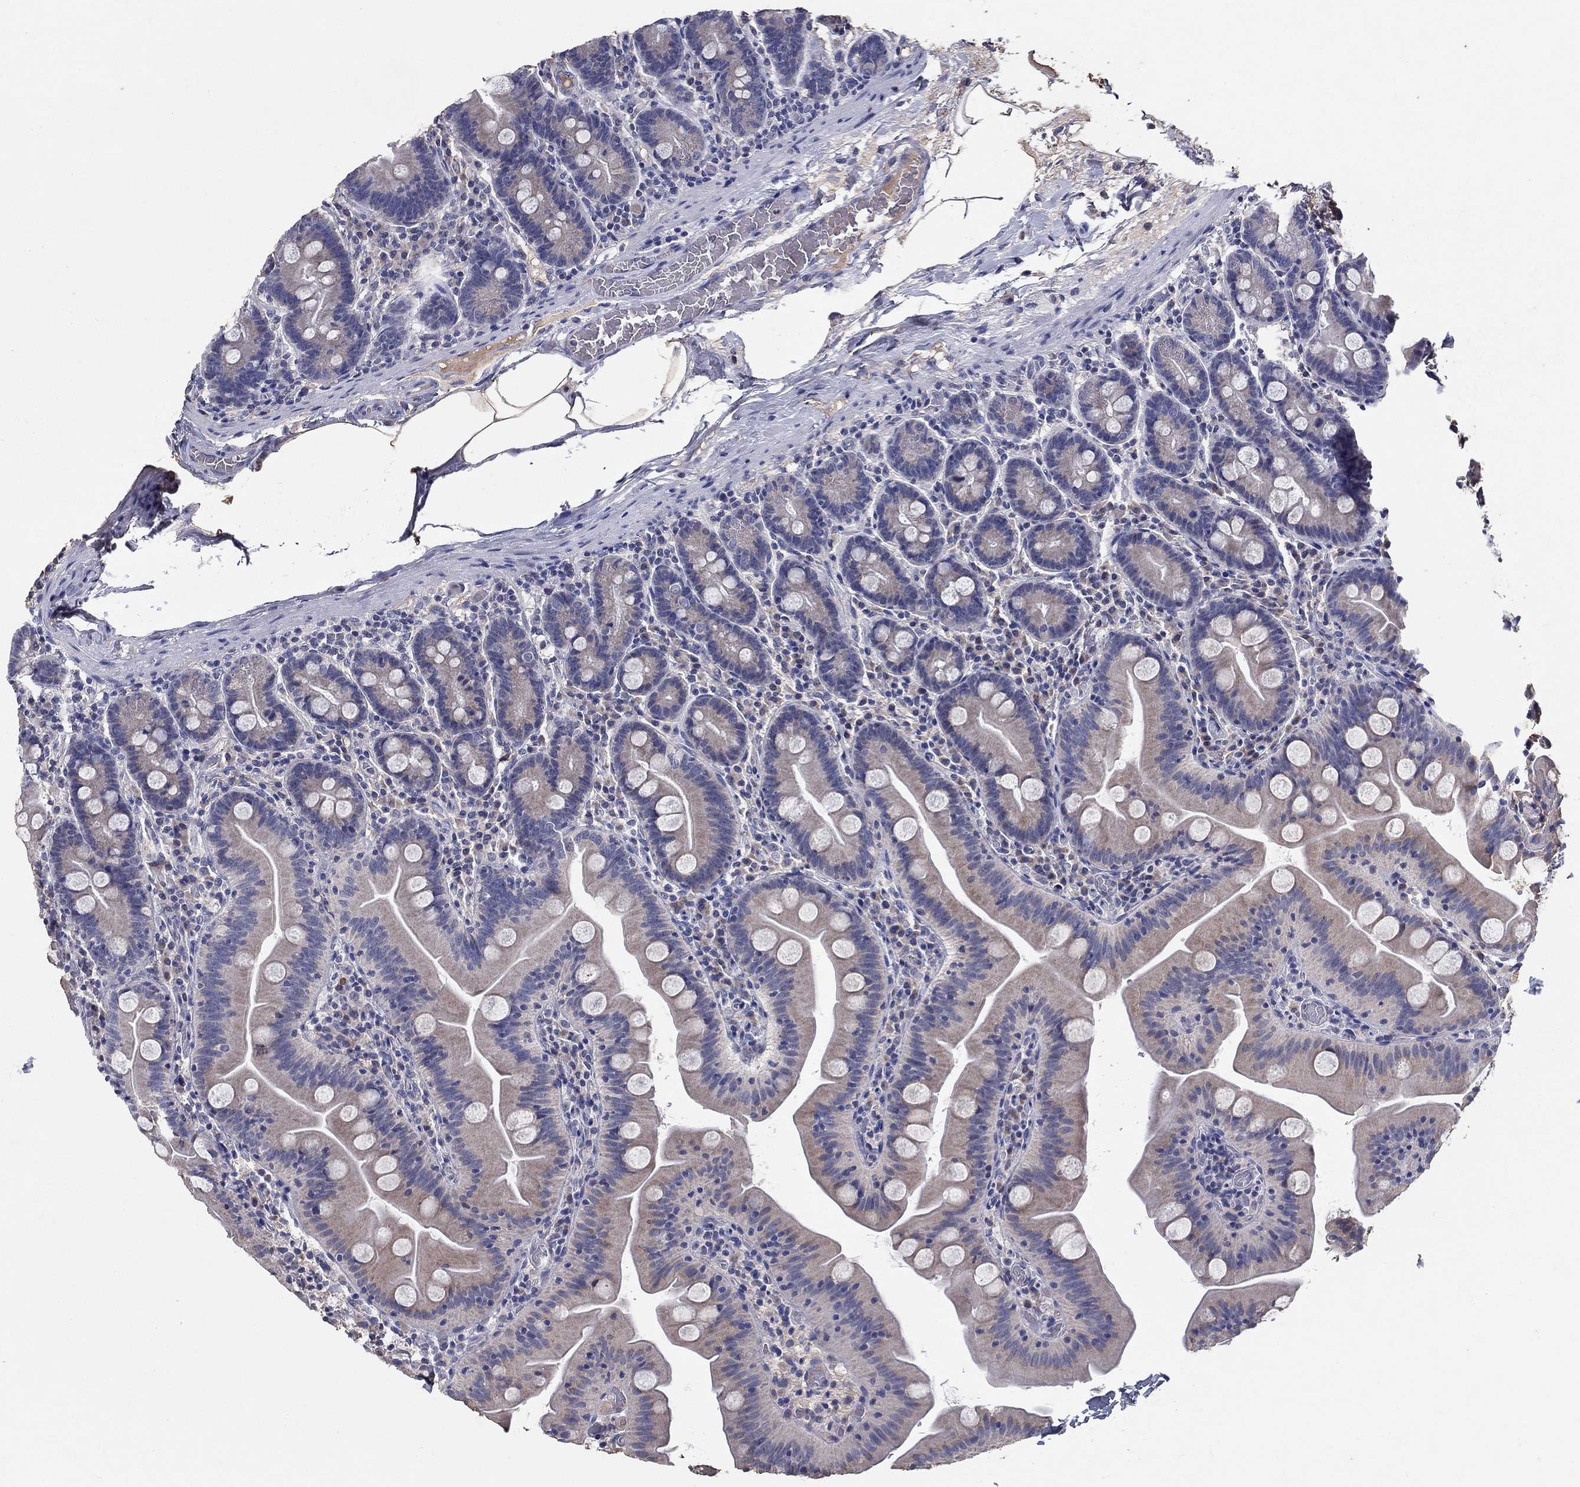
{"staining": {"intensity": "weak", "quantity": "<25%", "location": "cytoplasmic/membranous"}, "tissue": "small intestine", "cell_type": "Glandular cells", "image_type": "normal", "snomed": [{"axis": "morphology", "description": "Normal tissue, NOS"}, {"axis": "topography", "description": "Small intestine"}], "caption": "High magnification brightfield microscopy of unremarkable small intestine stained with DAB (3,3'-diaminobenzidine) (brown) and counterstained with hematoxylin (blue): glandular cells show no significant expression. The staining is performed using DAB (3,3'-diaminobenzidine) brown chromogen with nuclei counter-stained in using hematoxylin.", "gene": "PROZ", "patient": {"sex": "male", "age": 37}}